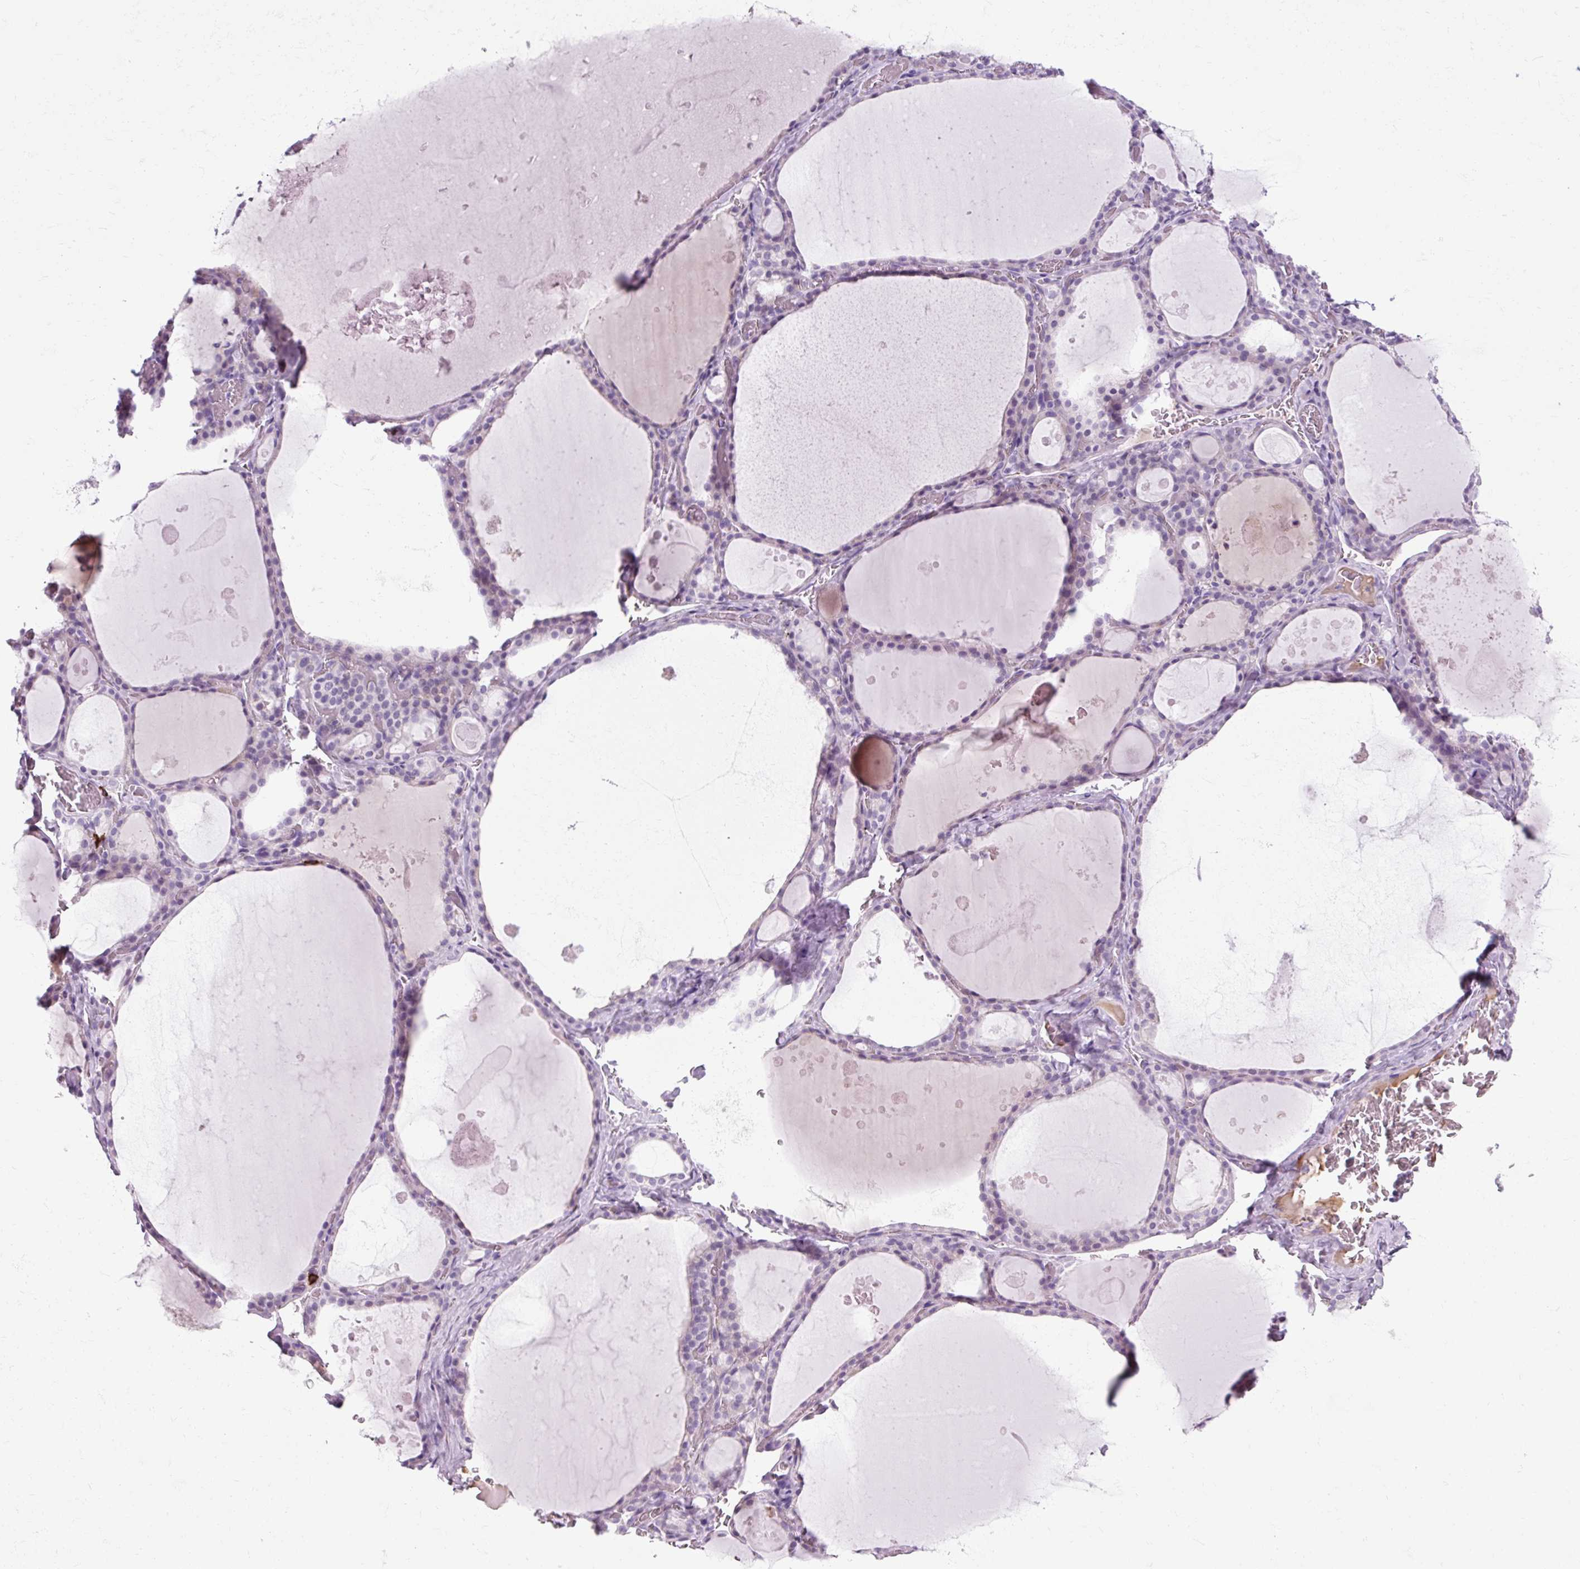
{"staining": {"intensity": "negative", "quantity": "none", "location": "none"}, "tissue": "thyroid gland", "cell_type": "Glandular cells", "image_type": "normal", "snomed": [{"axis": "morphology", "description": "Normal tissue, NOS"}, {"axis": "topography", "description": "Thyroid gland"}], "caption": "Glandular cells show no significant expression in unremarkable thyroid gland. (Brightfield microscopy of DAB (3,3'-diaminobenzidine) IHC at high magnification).", "gene": "ARRDC2", "patient": {"sex": "male", "age": 56}}